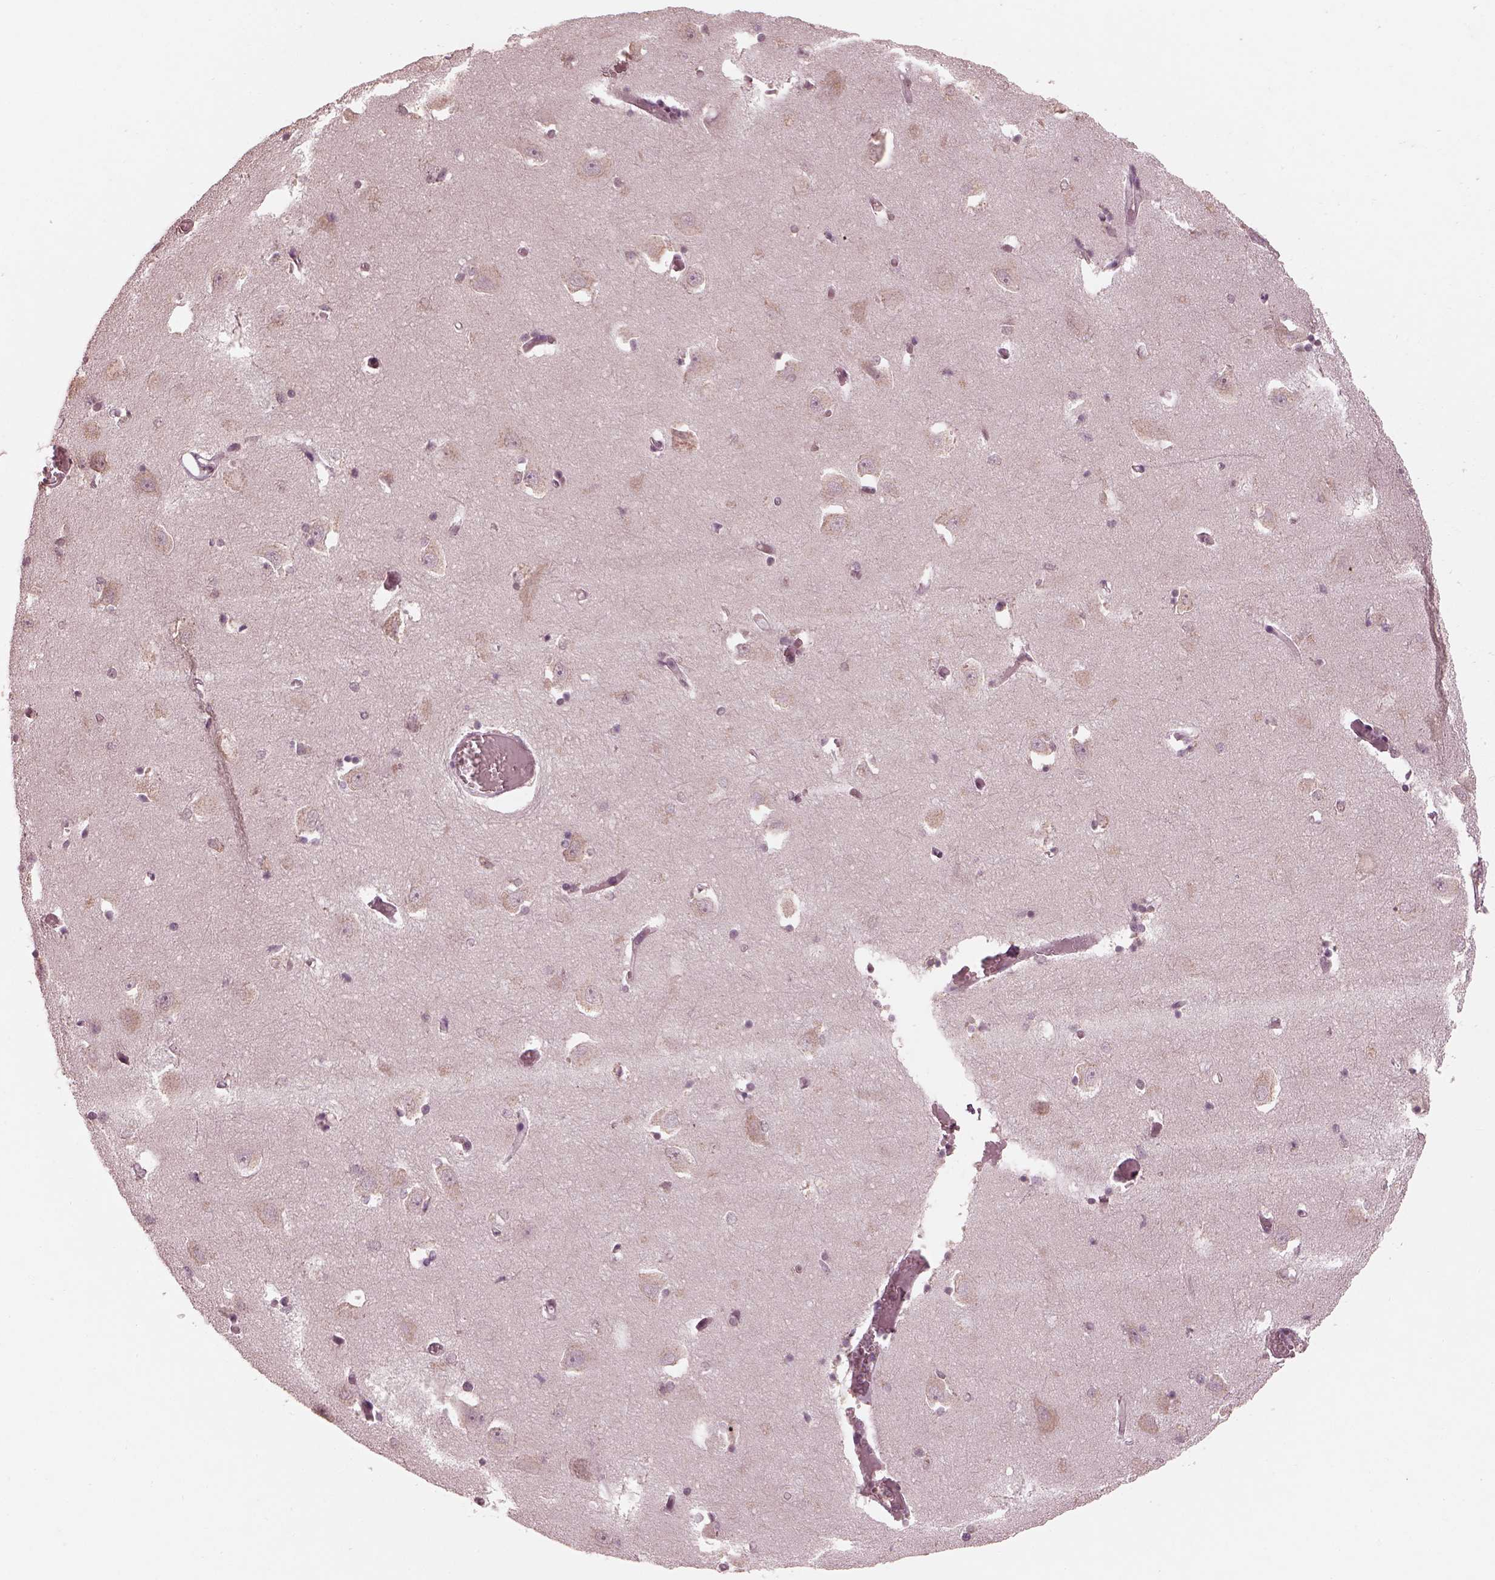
{"staining": {"intensity": "negative", "quantity": "none", "location": "none"}, "tissue": "caudate", "cell_type": "Glial cells", "image_type": "normal", "snomed": [{"axis": "morphology", "description": "Normal tissue, NOS"}, {"axis": "topography", "description": "Lateral ventricle wall"}, {"axis": "topography", "description": "Hippocampus"}], "caption": "This photomicrograph is of benign caudate stained with IHC to label a protein in brown with the nuclei are counter-stained blue. There is no staining in glial cells.", "gene": "CALR3", "patient": {"sex": "female", "age": 63}}